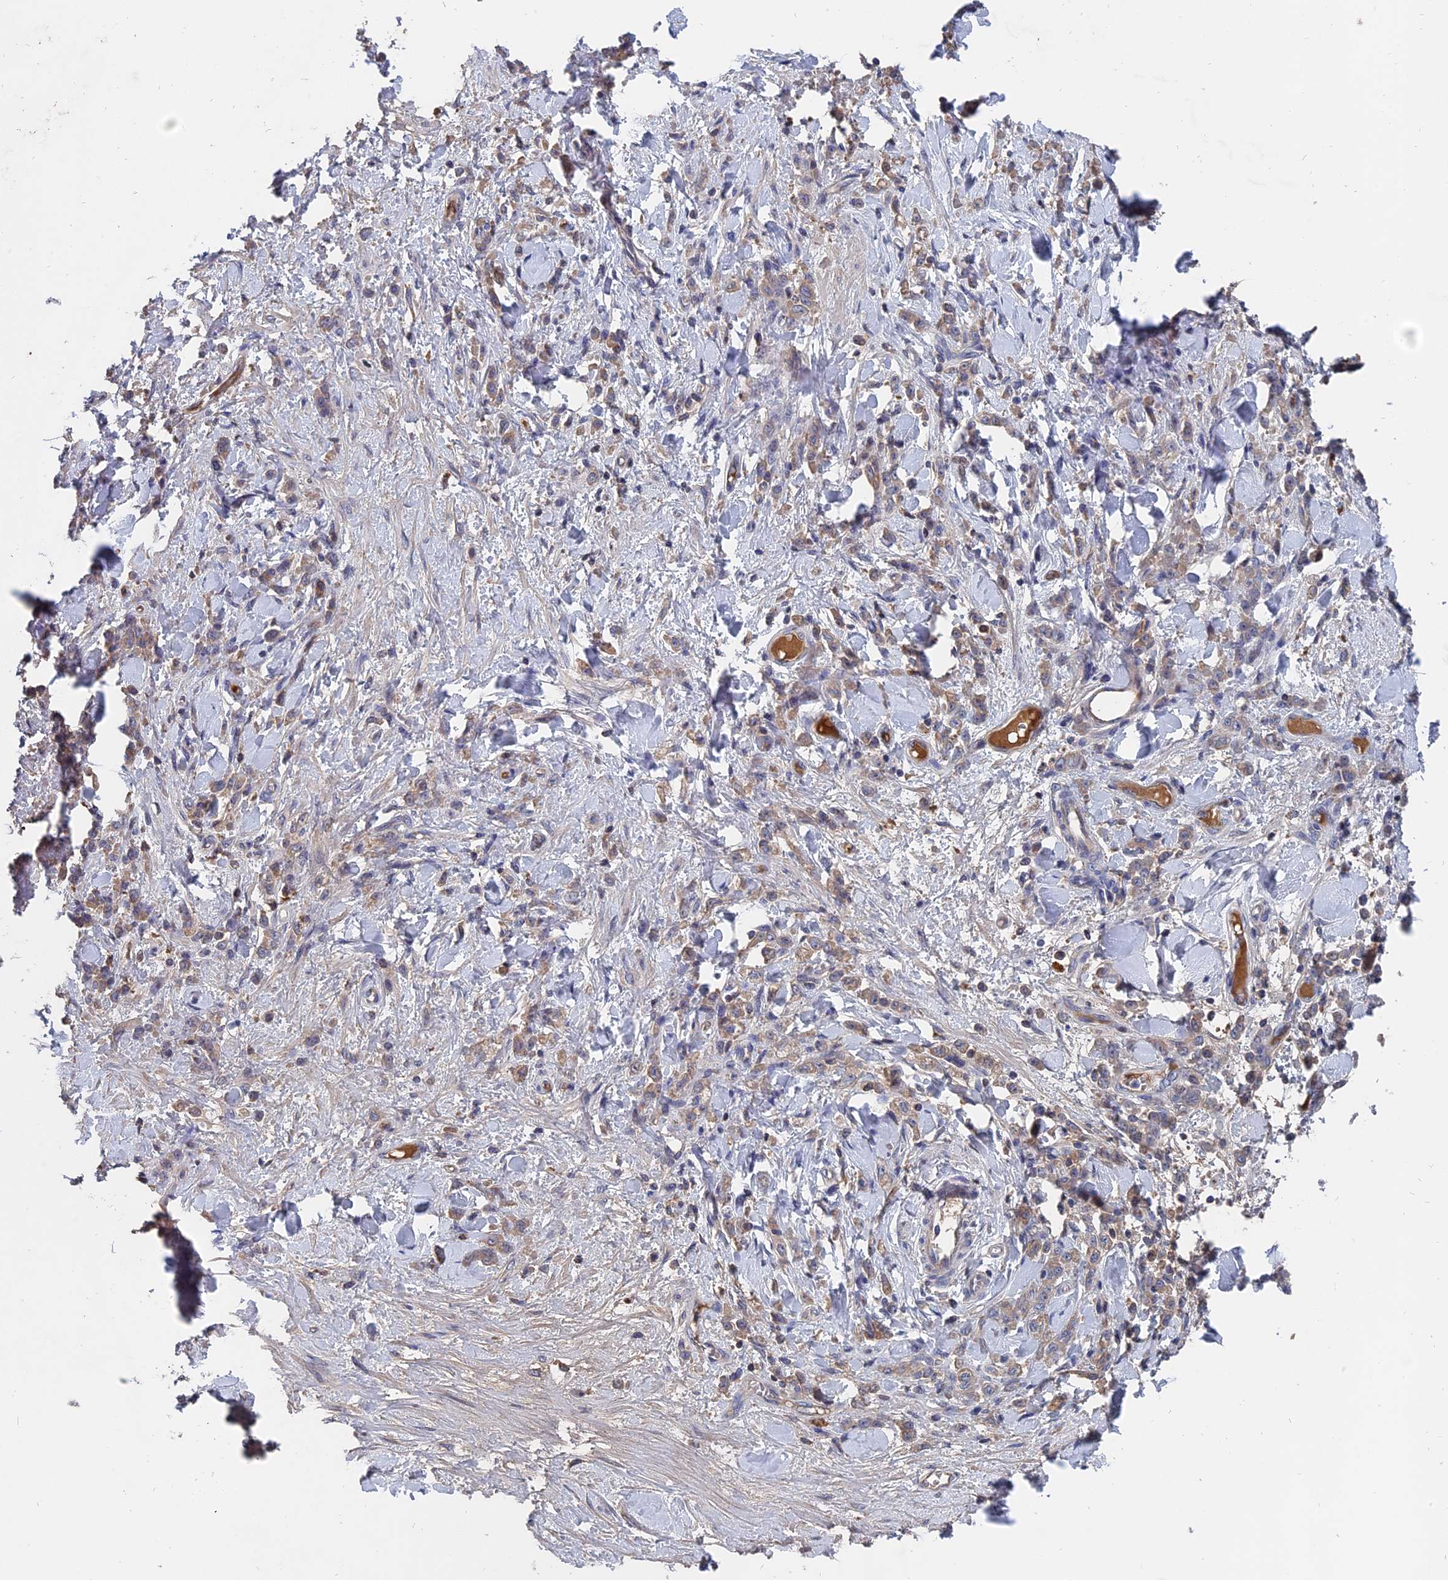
{"staining": {"intensity": "weak", "quantity": "<25%", "location": "cytoplasmic/membranous"}, "tissue": "stomach cancer", "cell_type": "Tumor cells", "image_type": "cancer", "snomed": [{"axis": "morphology", "description": "Normal tissue, NOS"}, {"axis": "morphology", "description": "Adenocarcinoma, NOS"}, {"axis": "topography", "description": "Stomach"}], "caption": "Immunohistochemical staining of stomach cancer (adenocarcinoma) exhibits no significant positivity in tumor cells.", "gene": "SLC33A1", "patient": {"sex": "male", "age": 82}}